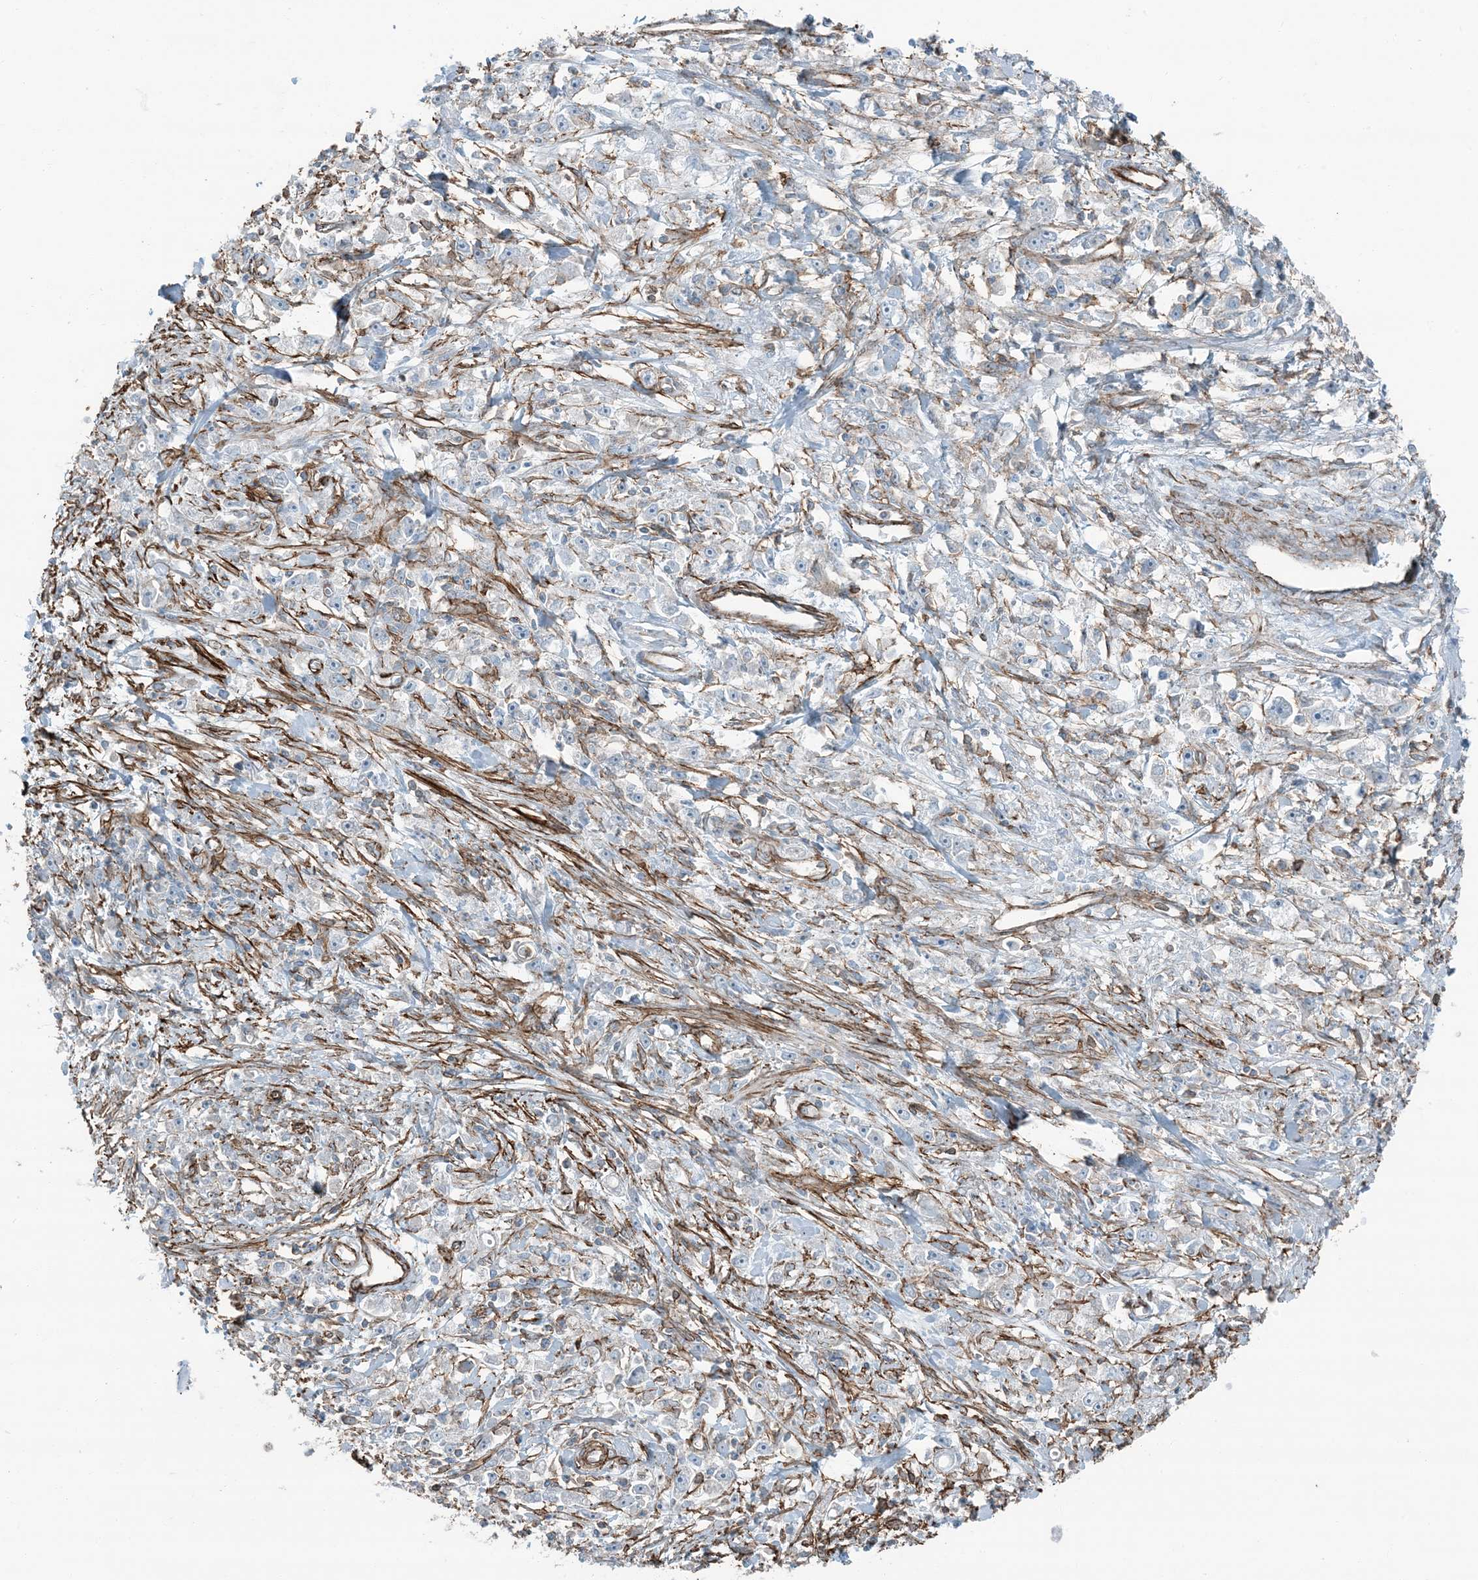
{"staining": {"intensity": "negative", "quantity": "none", "location": "none"}, "tissue": "stomach cancer", "cell_type": "Tumor cells", "image_type": "cancer", "snomed": [{"axis": "morphology", "description": "Adenocarcinoma, NOS"}, {"axis": "topography", "description": "Stomach"}], "caption": "High power microscopy image of an IHC micrograph of stomach adenocarcinoma, revealing no significant staining in tumor cells.", "gene": "APOBEC3C", "patient": {"sex": "female", "age": 59}}